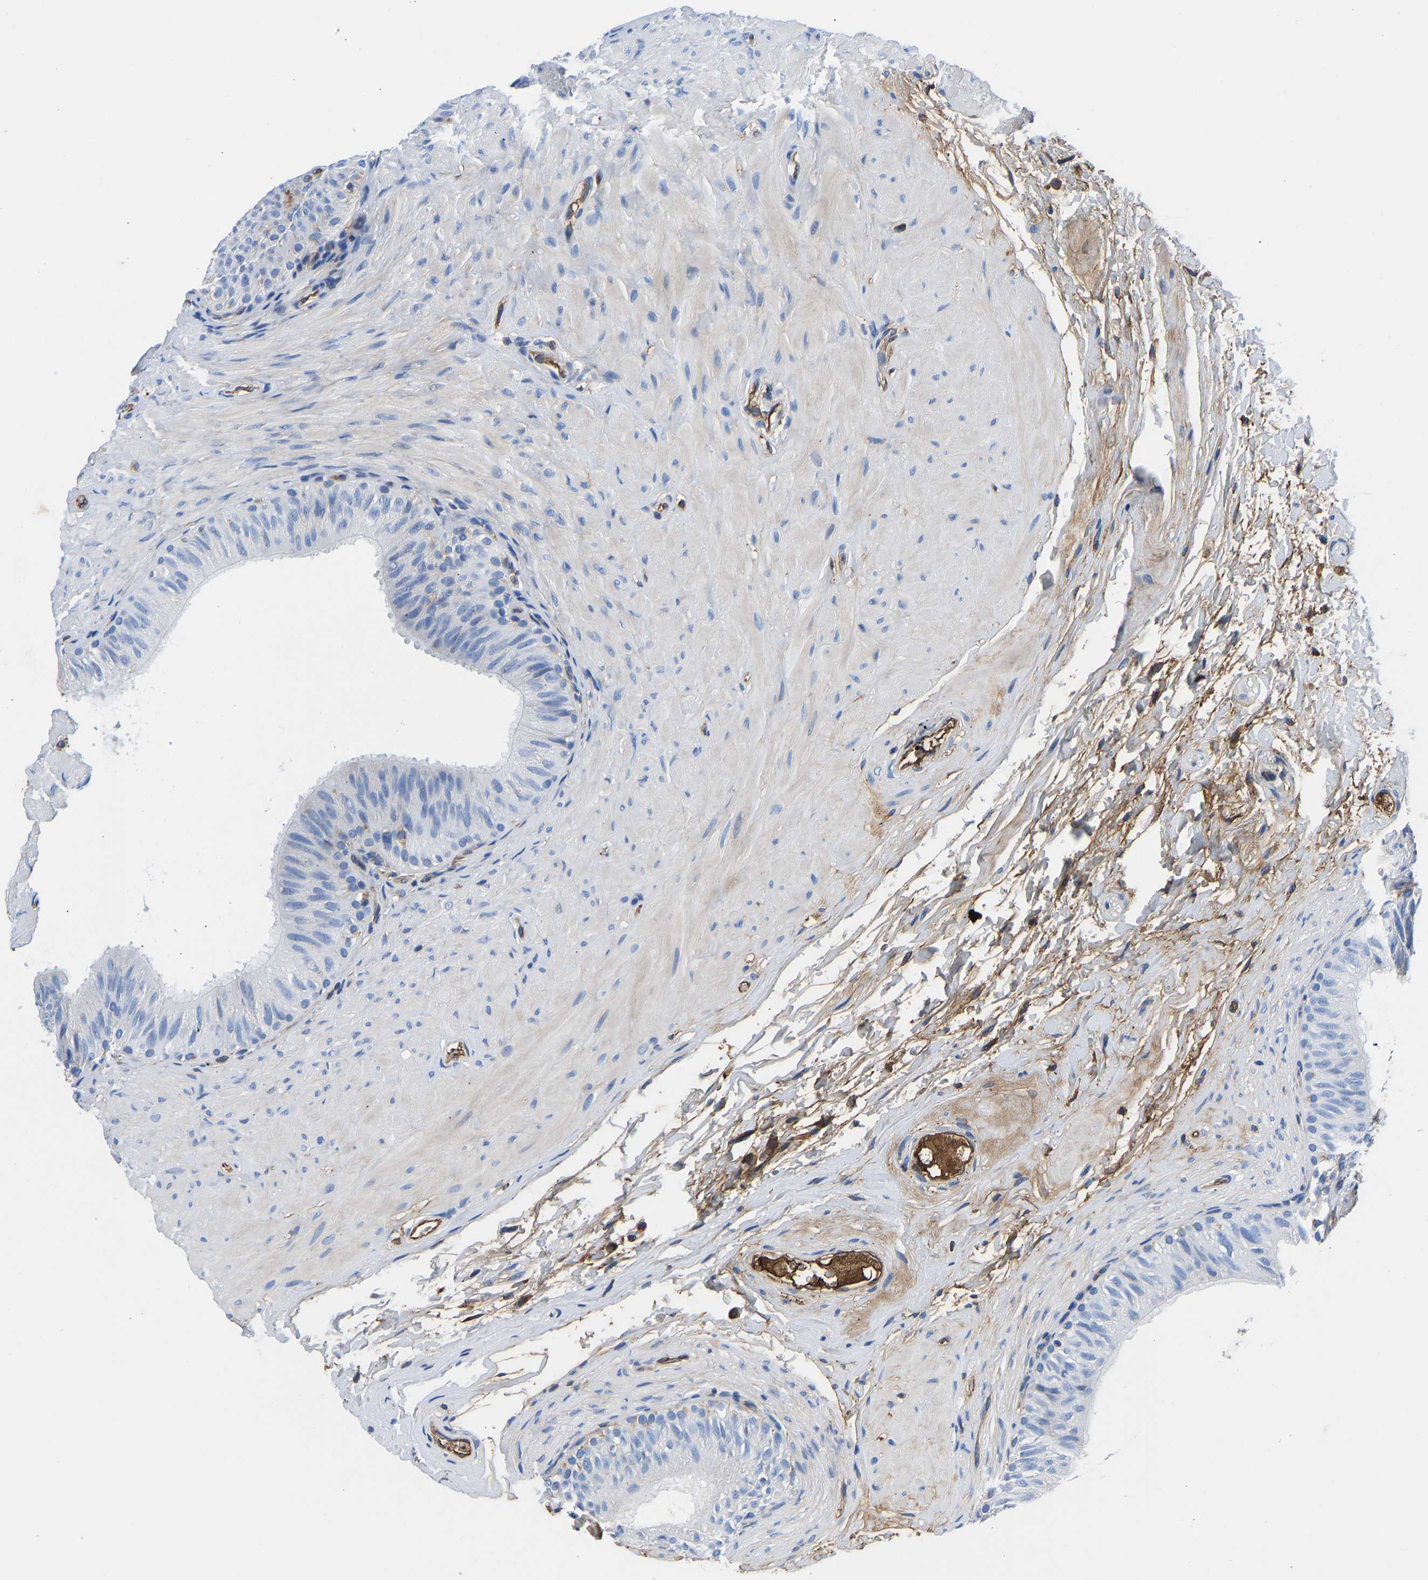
{"staining": {"intensity": "negative", "quantity": "none", "location": "none"}, "tissue": "epididymis", "cell_type": "Glandular cells", "image_type": "normal", "snomed": [{"axis": "morphology", "description": "Normal tissue, NOS"}, {"axis": "topography", "description": "Epididymis"}], "caption": "Glandular cells are negative for protein expression in unremarkable human epididymis. (Stains: DAB immunohistochemistry (IHC) with hematoxylin counter stain, Microscopy: brightfield microscopy at high magnification).", "gene": "HSPG2", "patient": {"sex": "male", "age": 34}}